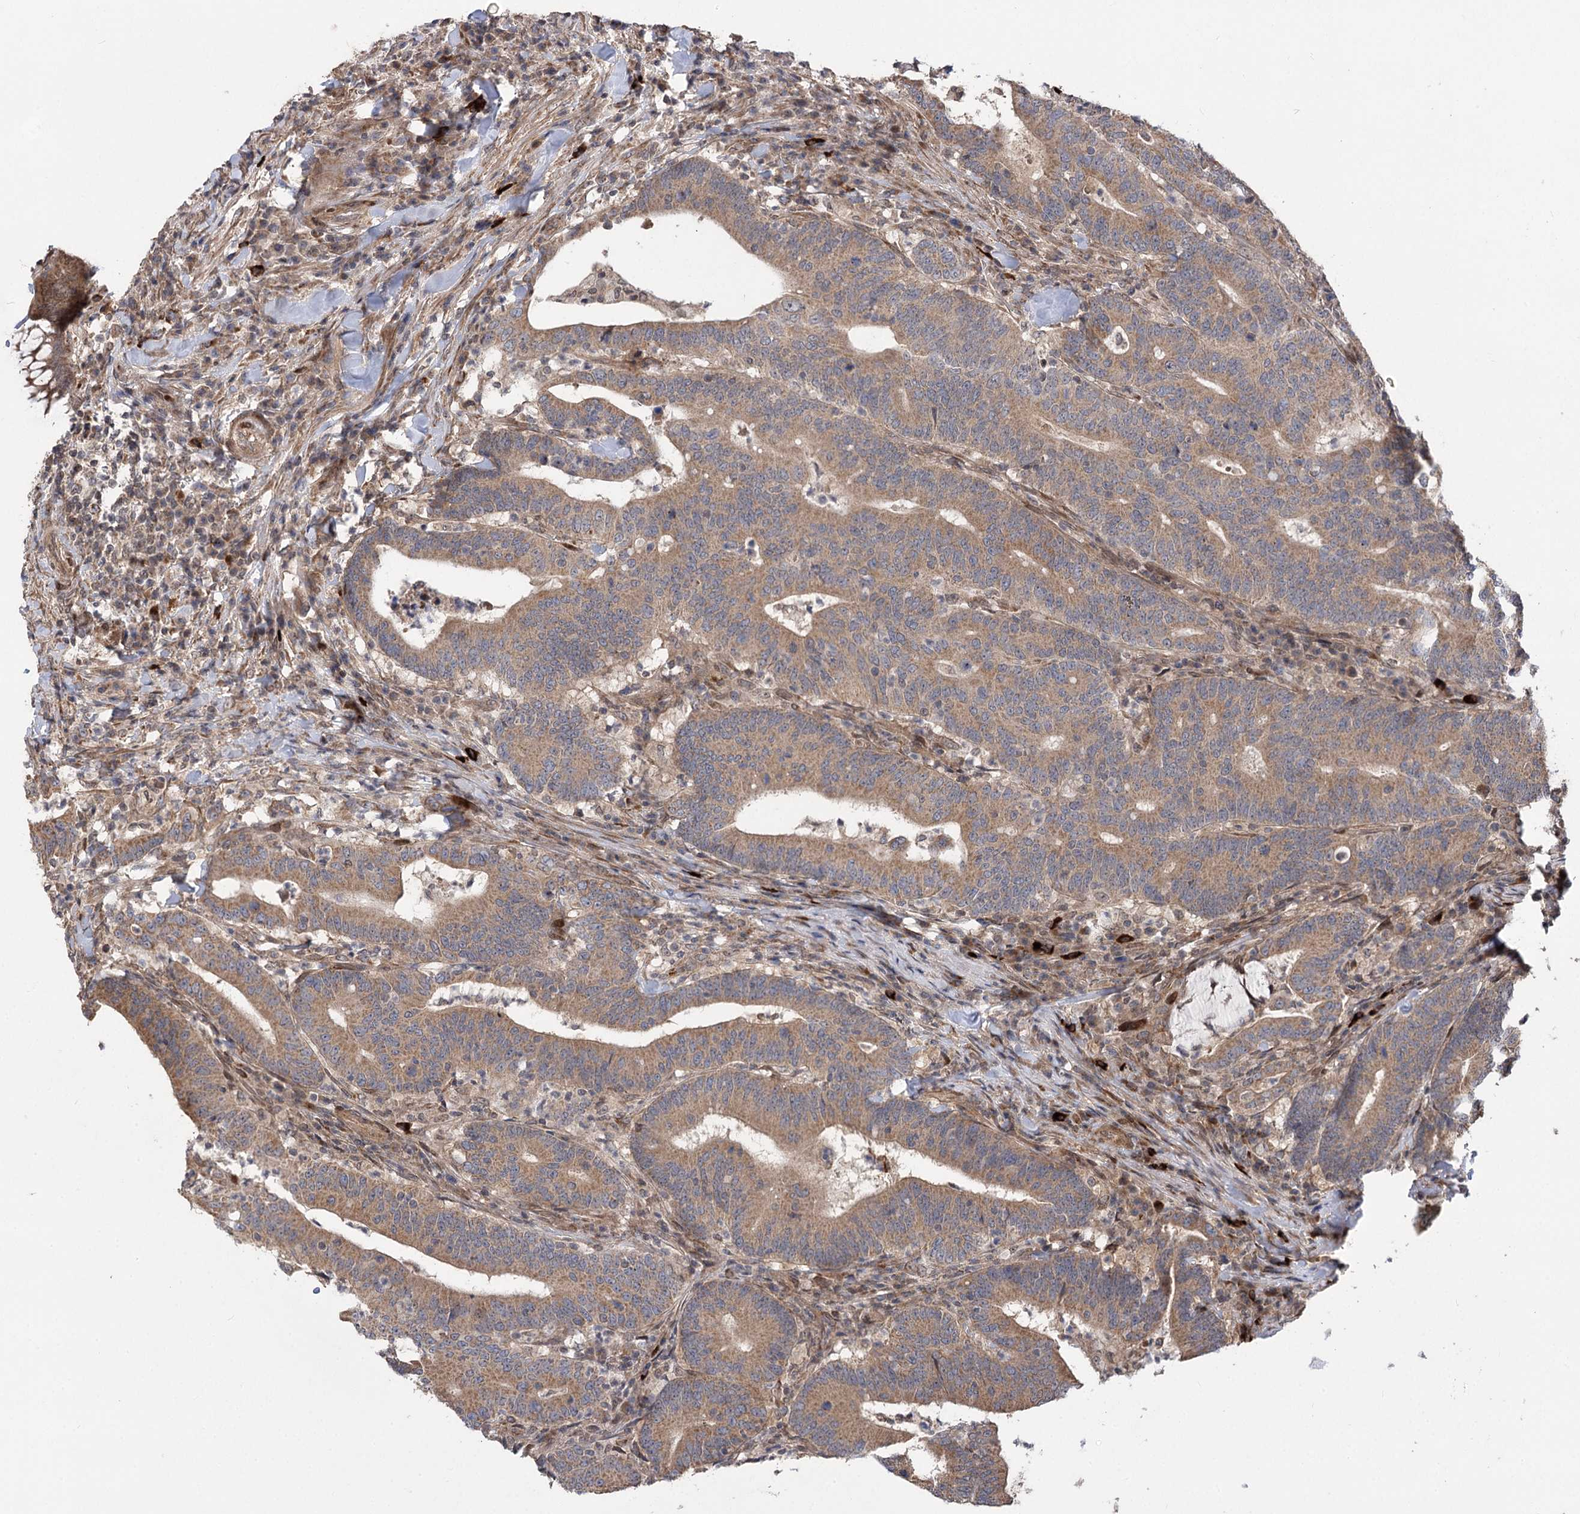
{"staining": {"intensity": "moderate", "quantity": ">75%", "location": "cytoplasmic/membranous"}, "tissue": "colorectal cancer", "cell_type": "Tumor cells", "image_type": "cancer", "snomed": [{"axis": "morphology", "description": "Adenocarcinoma, NOS"}, {"axis": "topography", "description": "Colon"}], "caption": "Protein staining of colorectal cancer (adenocarcinoma) tissue reveals moderate cytoplasmic/membranous positivity in about >75% of tumor cells.", "gene": "TENM2", "patient": {"sex": "female", "age": 66}}